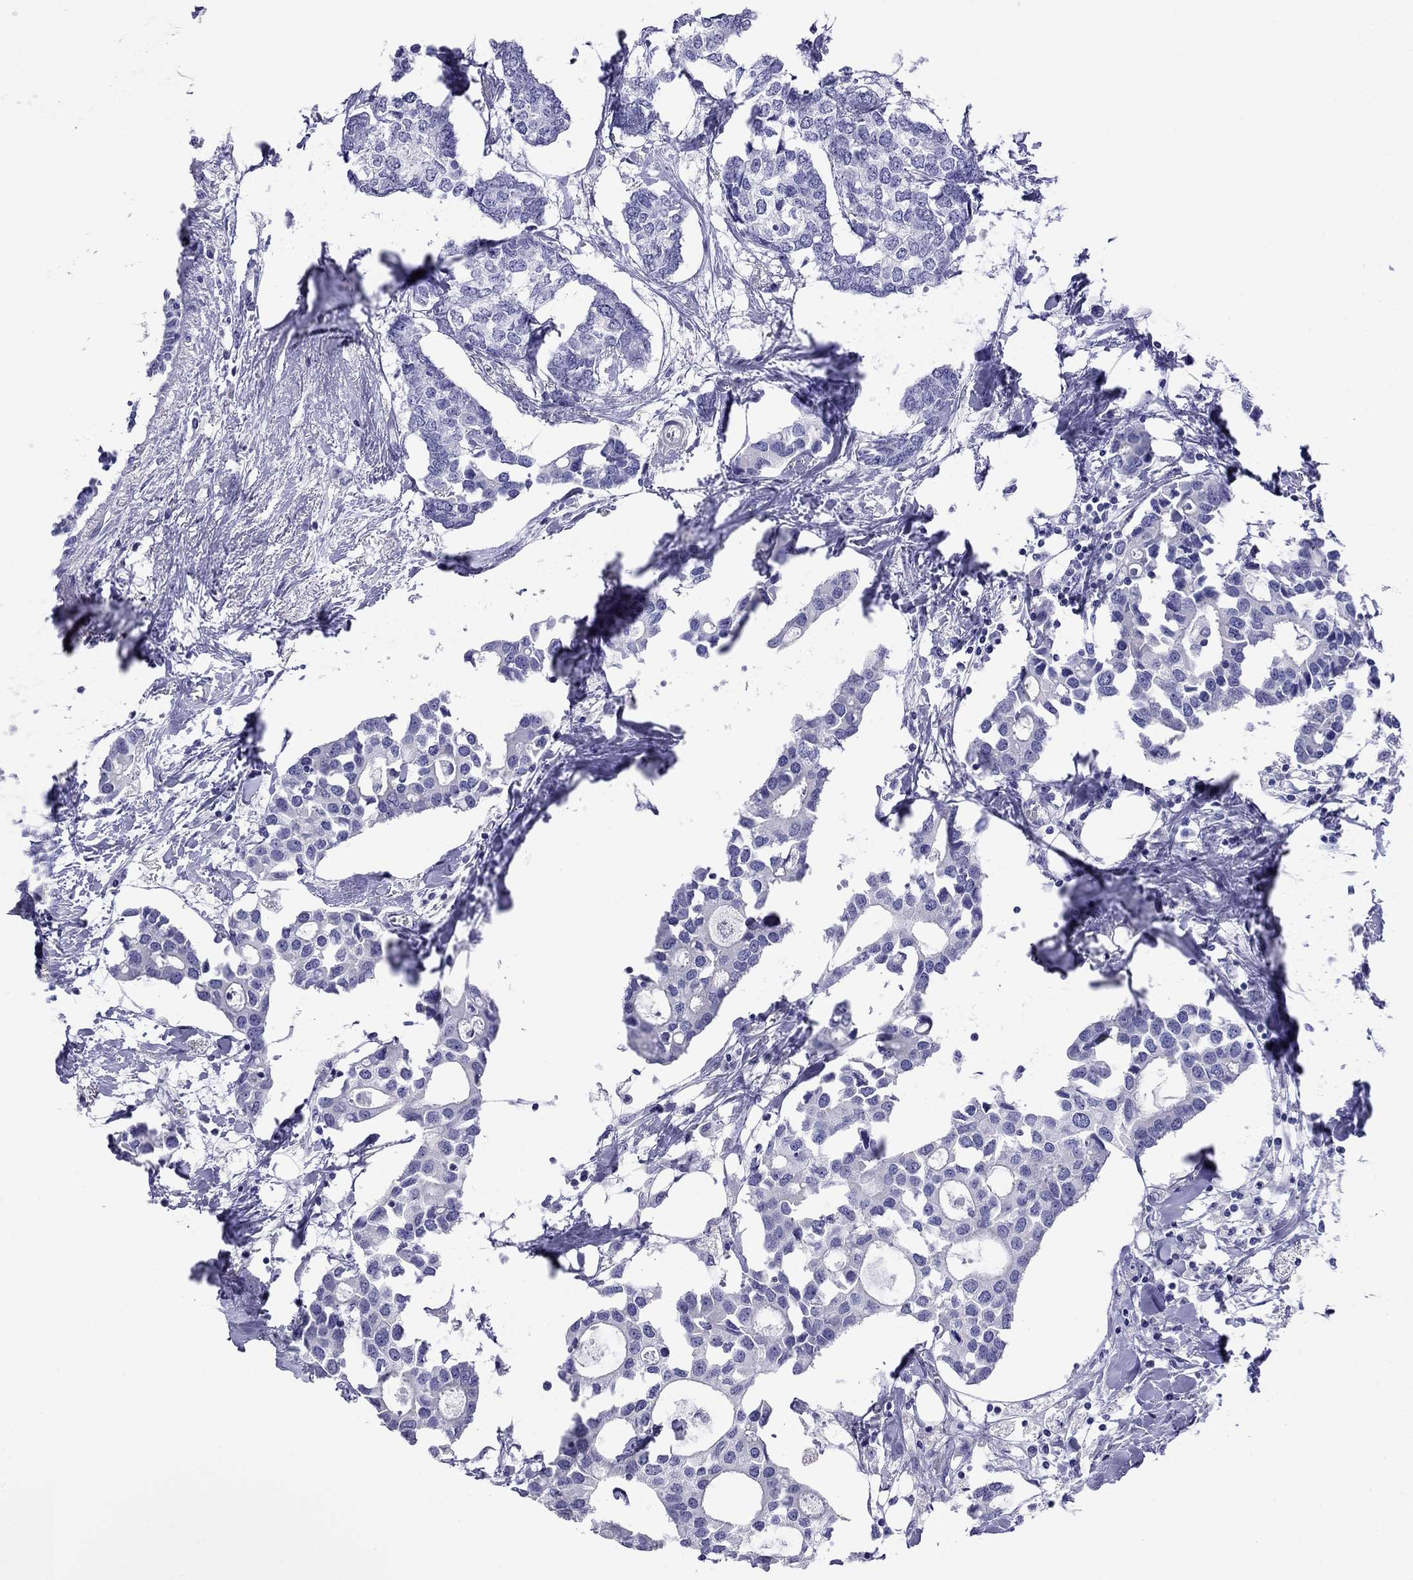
{"staining": {"intensity": "negative", "quantity": "none", "location": "none"}, "tissue": "breast cancer", "cell_type": "Tumor cells", "image_type": "cancer", "snomed": [{"axis": "morphology", "description": "Duct carcinoma"}, {"axis": "topography", "description": "Breast"}], "caption": "The histopathology image displays no staining of tumor cells in breast invasive ductal carcinoma. (IHC, brightfield microscopy, high magnification).", "gene": "KIAA2012", "patient": {"sex": "female", "age": 83}}